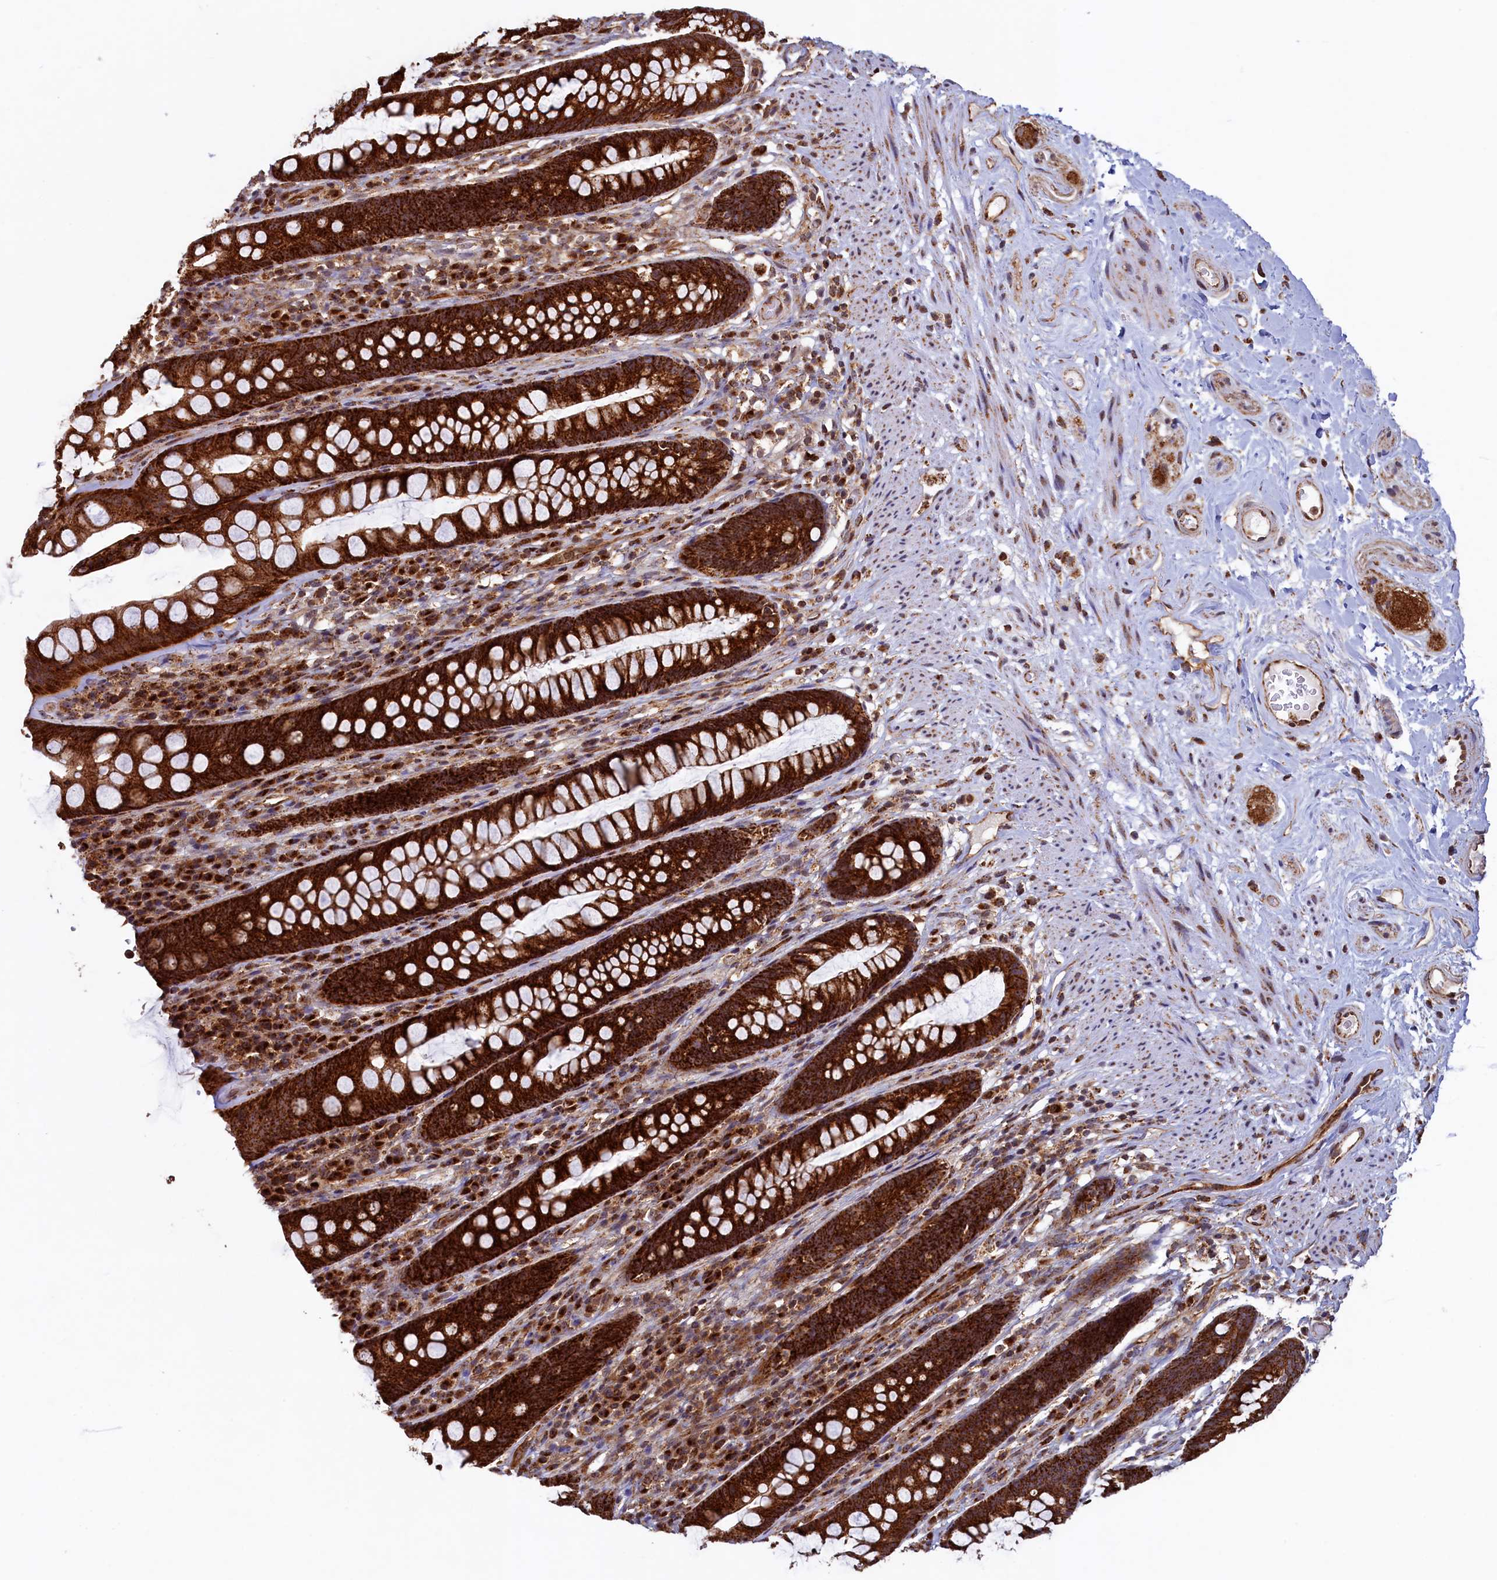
{"staining": {"intensity": "strong", "quantity": ">75%", "location": "cytoplasmic/membranous"}, "tissue": "rectum", "cell_type": "Glandular cells", "image_type": "normal", "snomed": [{"axis": "morphology", "description": "Normal tissue, NOS"}, {"axis": "topography", "description": "Rectum"}], "caption": "Immunohistochemistry (DAB (3,3'-diaminobenzidine)) staining of unremarkable rectum displays strong cytoplasmic/membranous protein staining in approximately >75% of glandular cells. Ihc stains the protein of interest in brown and the nuclei are stained blue.", "gene": "UBE3B", "patient": {"sex": "male", "age": 74}}